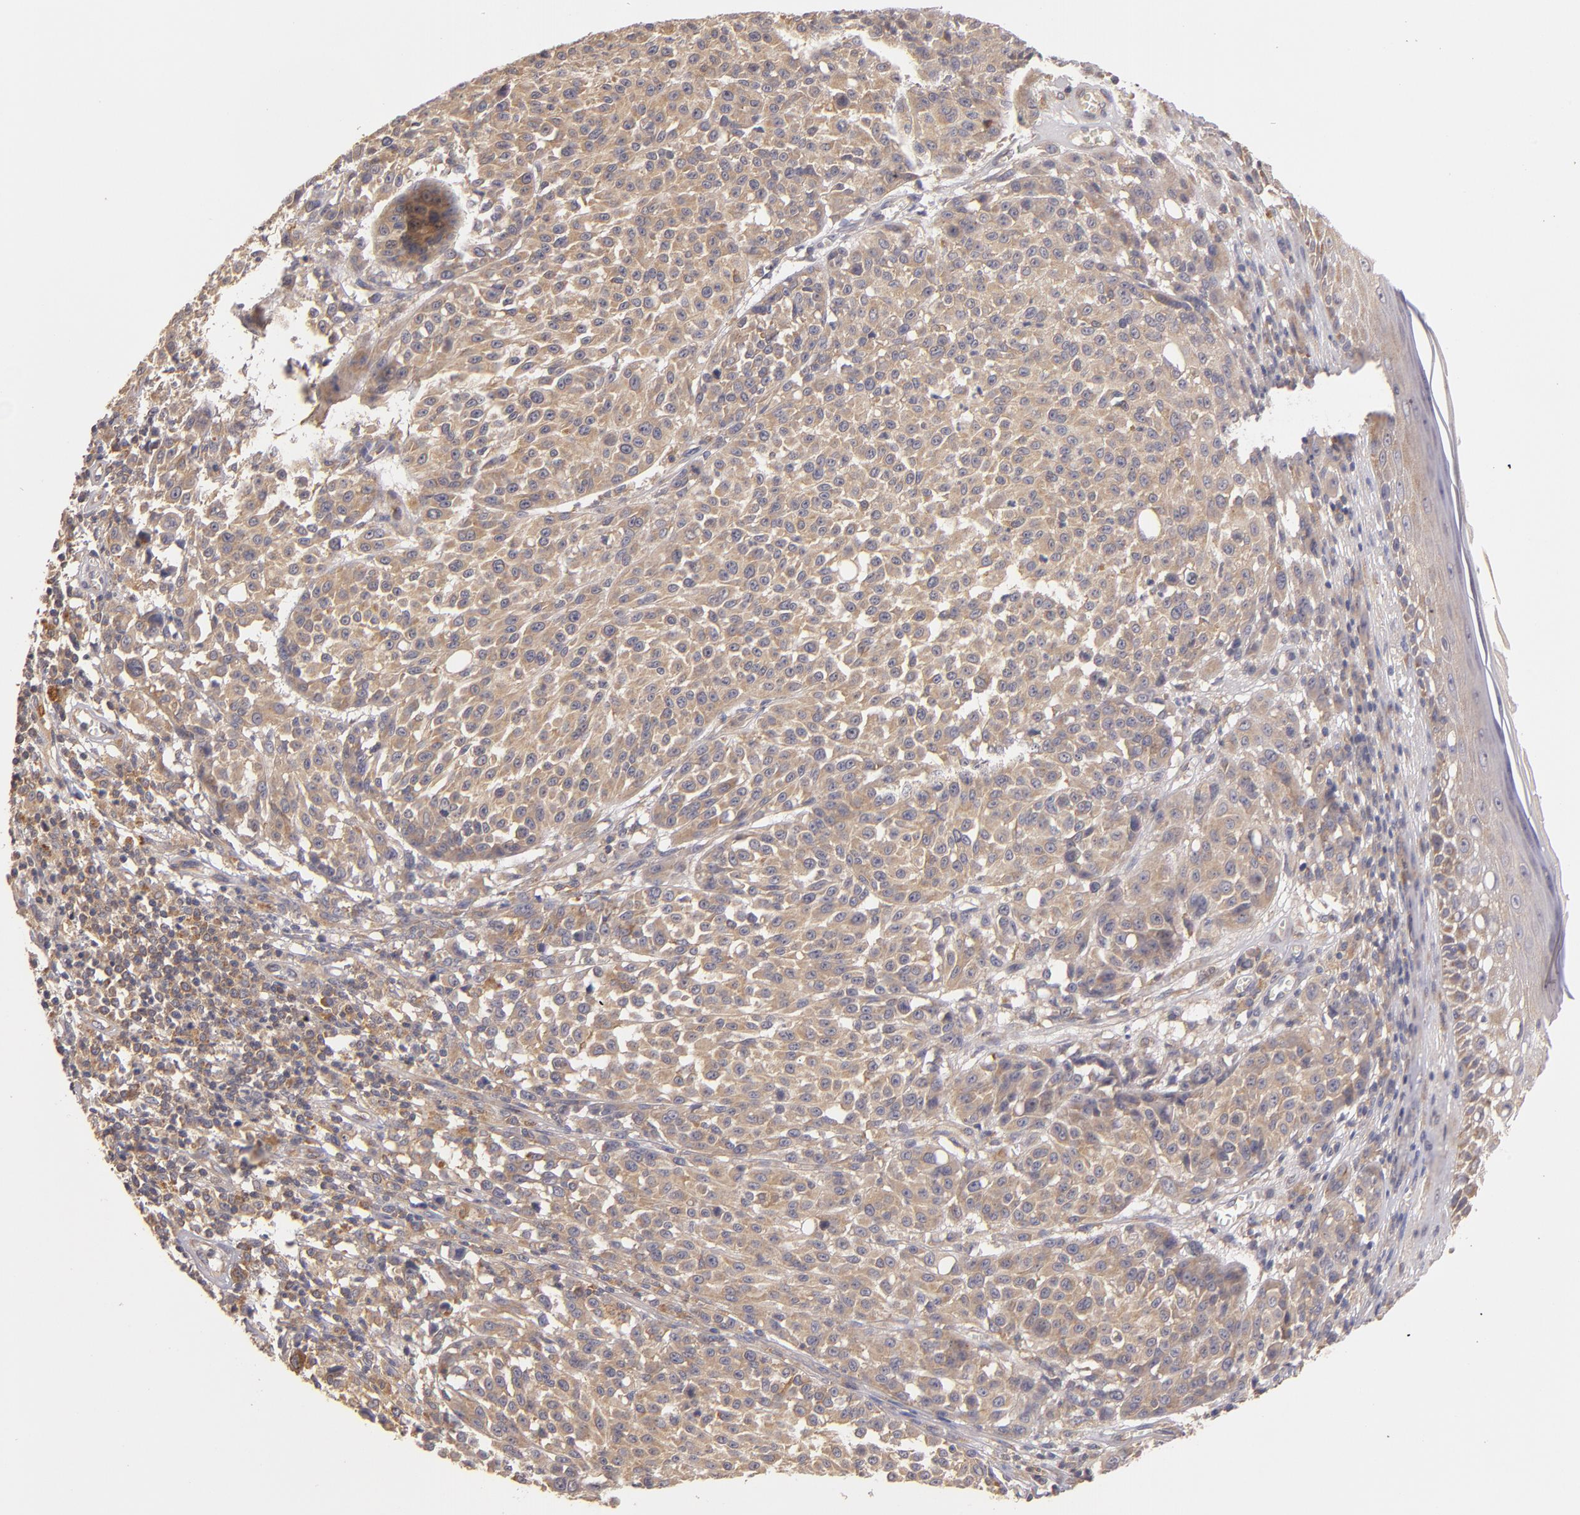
{"staining": {"intensity": "moderate", "quantity": ">75%", "location": "cytoplasmic/membranous"}, "tissue": "melanoma", "cell_type": "Tumor cells", "image_type": "cancer", "snomed": [{"axis": "morphology", "description": "Malignant melanoma, NOS"}, {"axis": "topography", "description": "Skin"}], "caption": "Tumor cells demonstrate medium levels of moderate cytoplasmic/membranous expression in about >75% of cells in melanoma.", "gene": "UPF3B", "patient": {"sex": "female", "age": 49}}